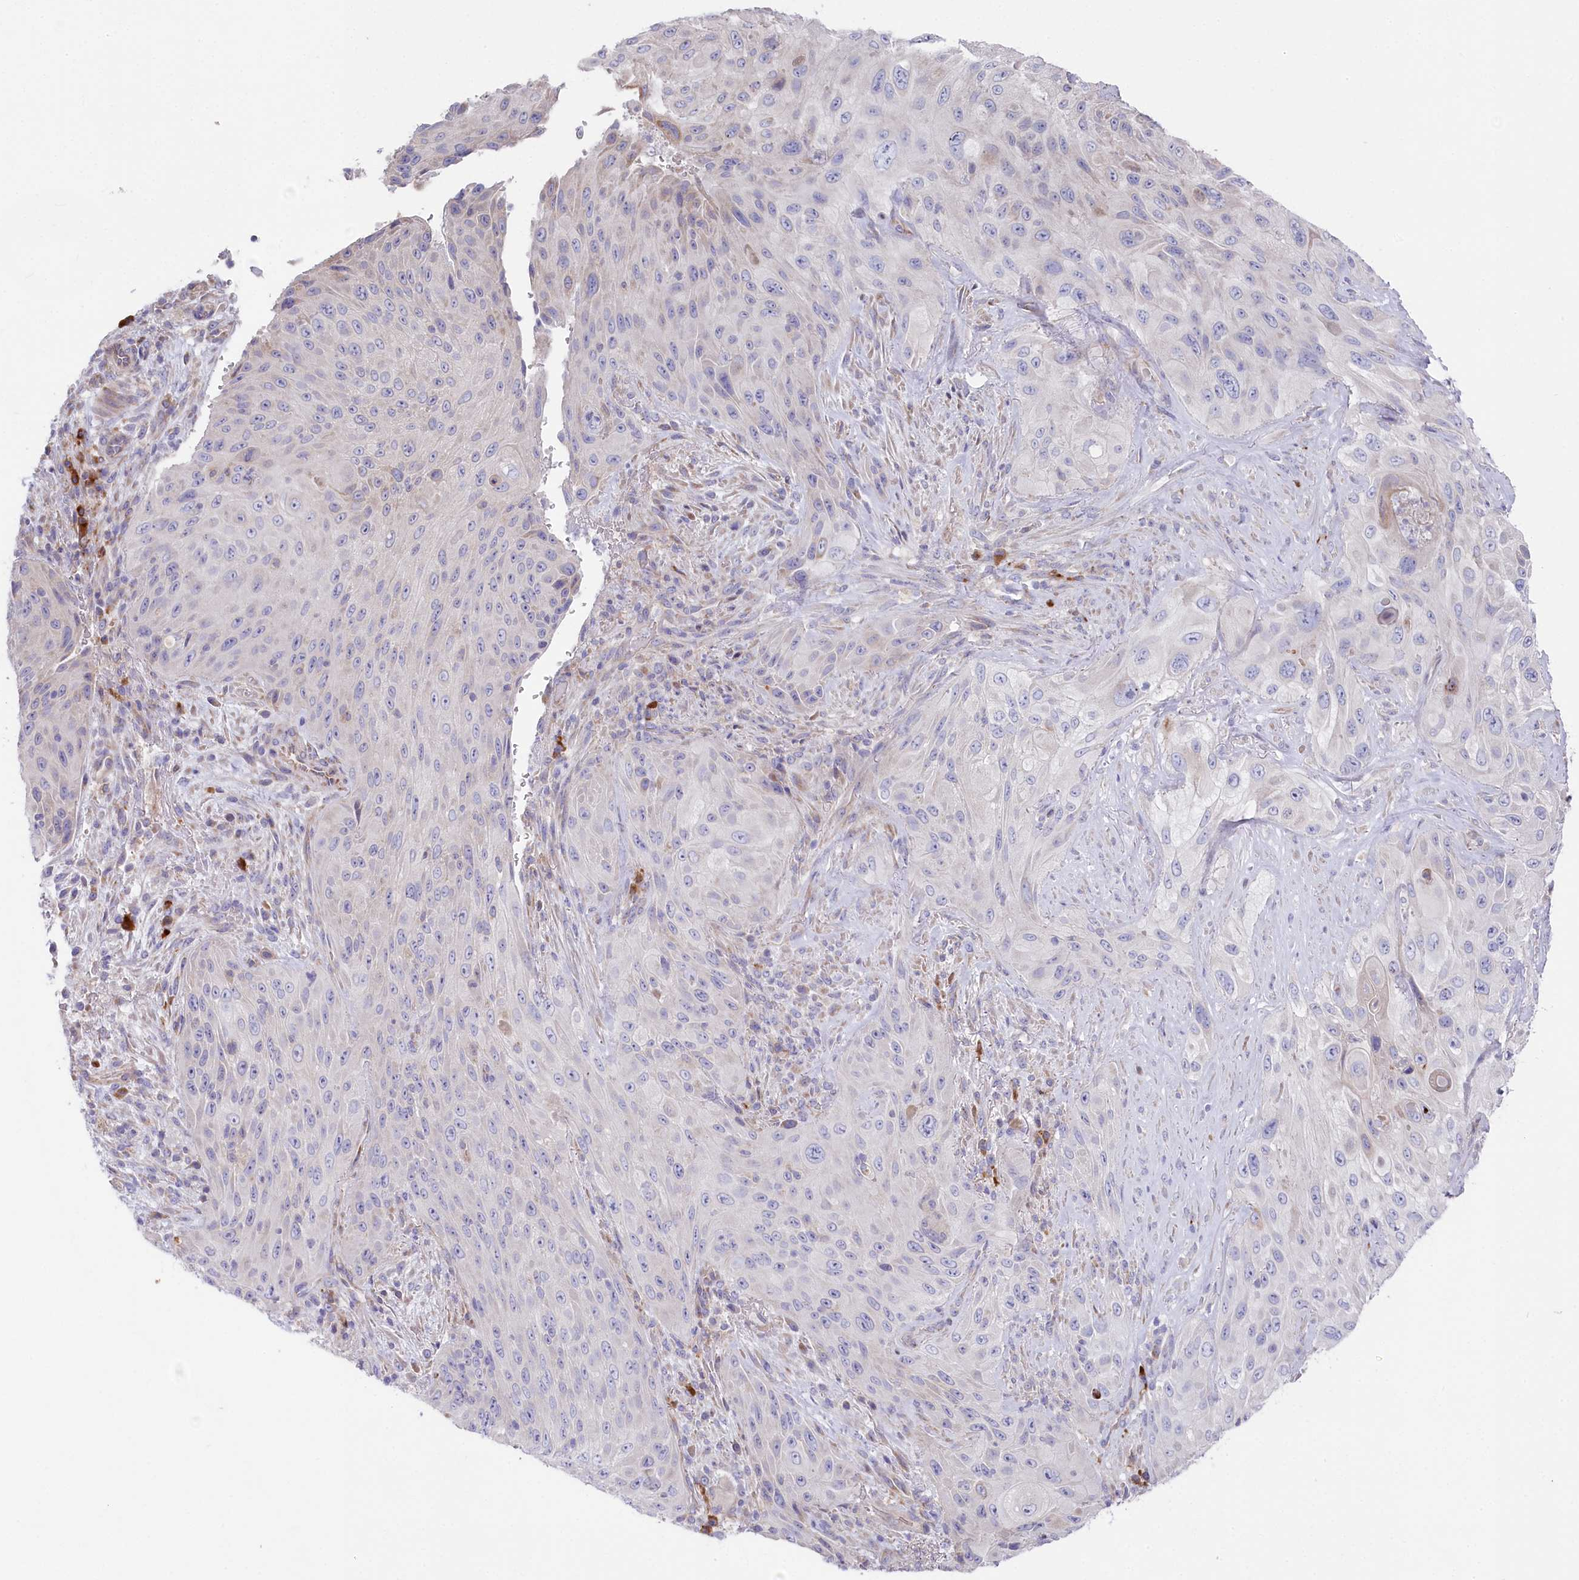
{"staining": {"intensity": "negative", "quantity": "none", "location": "none"}, "tissue": "cervical cancer", "cell_type": "Tumor cells", "image_type": "cancer", "snomed": [{"axis": "morphology", "description": "Squamous cell carcinoma, NOS"}, {"axis": "topography", "description": "Cervix"}], "caption": "Tumor cells show no significant staining in cervical squamous cell carcinoma. (DAB immunohistochemistry, high magnification).", "gene": "POGLUT1", "patient": {"sex": "female", "age": 42}}